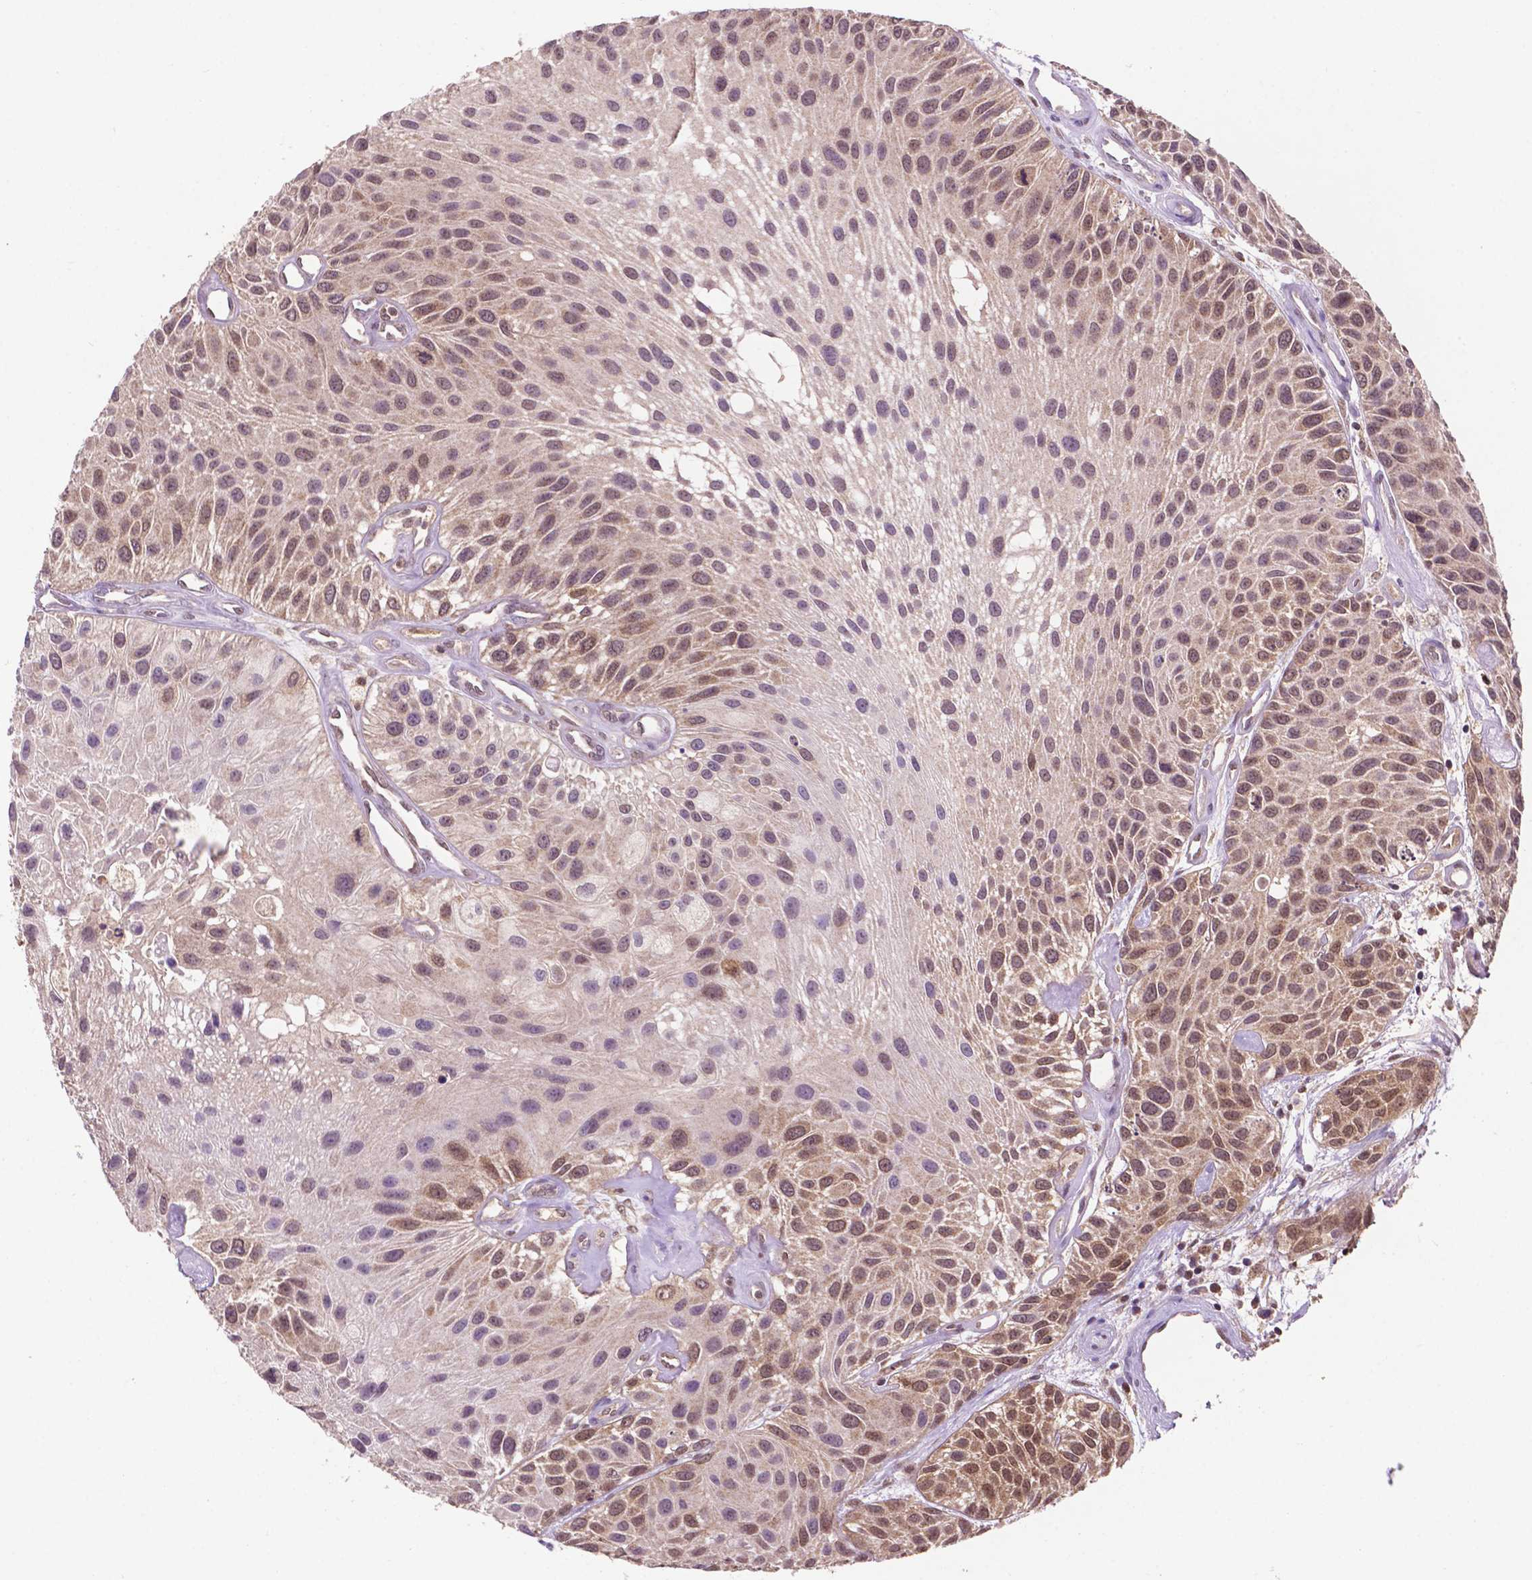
{"staining": {"intensity": "moderate", "quantity": "25%-75%", "location": "nuclear"}, "tissue": "urothelial cancer", "cell_type": "Tumor cells", "image_type": "cancer", "snomed": [{"axis": "morphology", "description": "Urothelial carcinoma, Low grade"}, {"axis": "topography", "description": "Urinary bladder"}], "caption": "Brown immunohistochemical staining in urothelial cancer exhibits moderate nuclear positivity in about 25%-75% of tumor cells. (brown staining indicates protein expression, while blue staining denotes nuclei).", "gene": "UBE2L6", "patient": {"sex": "female", "age": 87}}